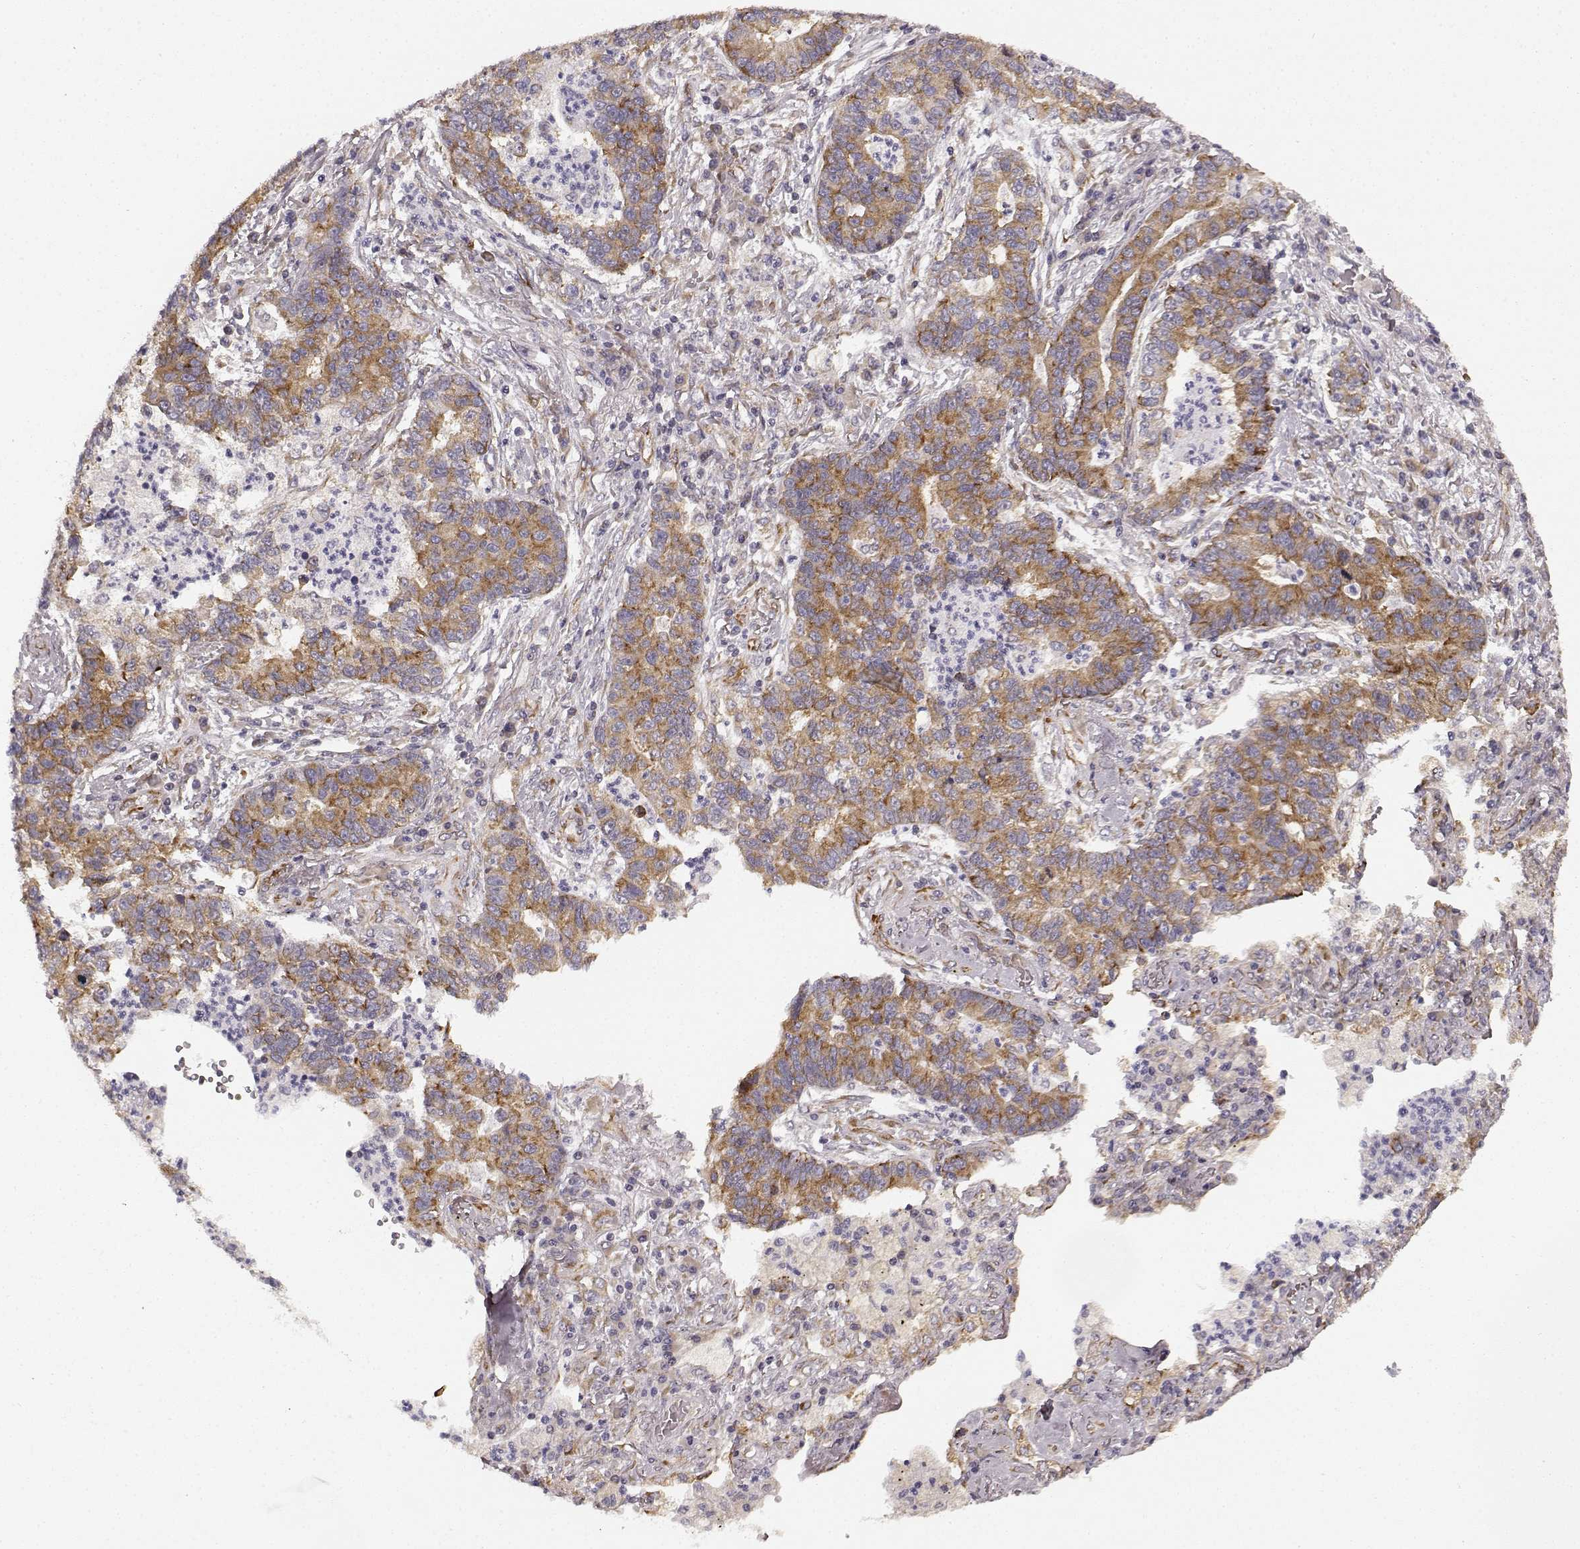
{"staining": {"intensity": "moderate", "quantity": ">75%", "location": "cytoplasmic/membranous"}, "tissue": "lung cancer", "cell_type": "Tumor cells", "image_type": "cancer", "snomed": [{"axis": "morphology", "description": "Adenocarcinoma, NOS"}, {"axis": "topography", "description": "Lung"}], "caption": "IHC of adenocarcinoma (lung) demonstrates medium levels of moderate cytoplasmic/membranous staining in approximately >75% of tumor cells.", "gene": "TMEM14A", "patient": {"sex": "female", "age": 57}}